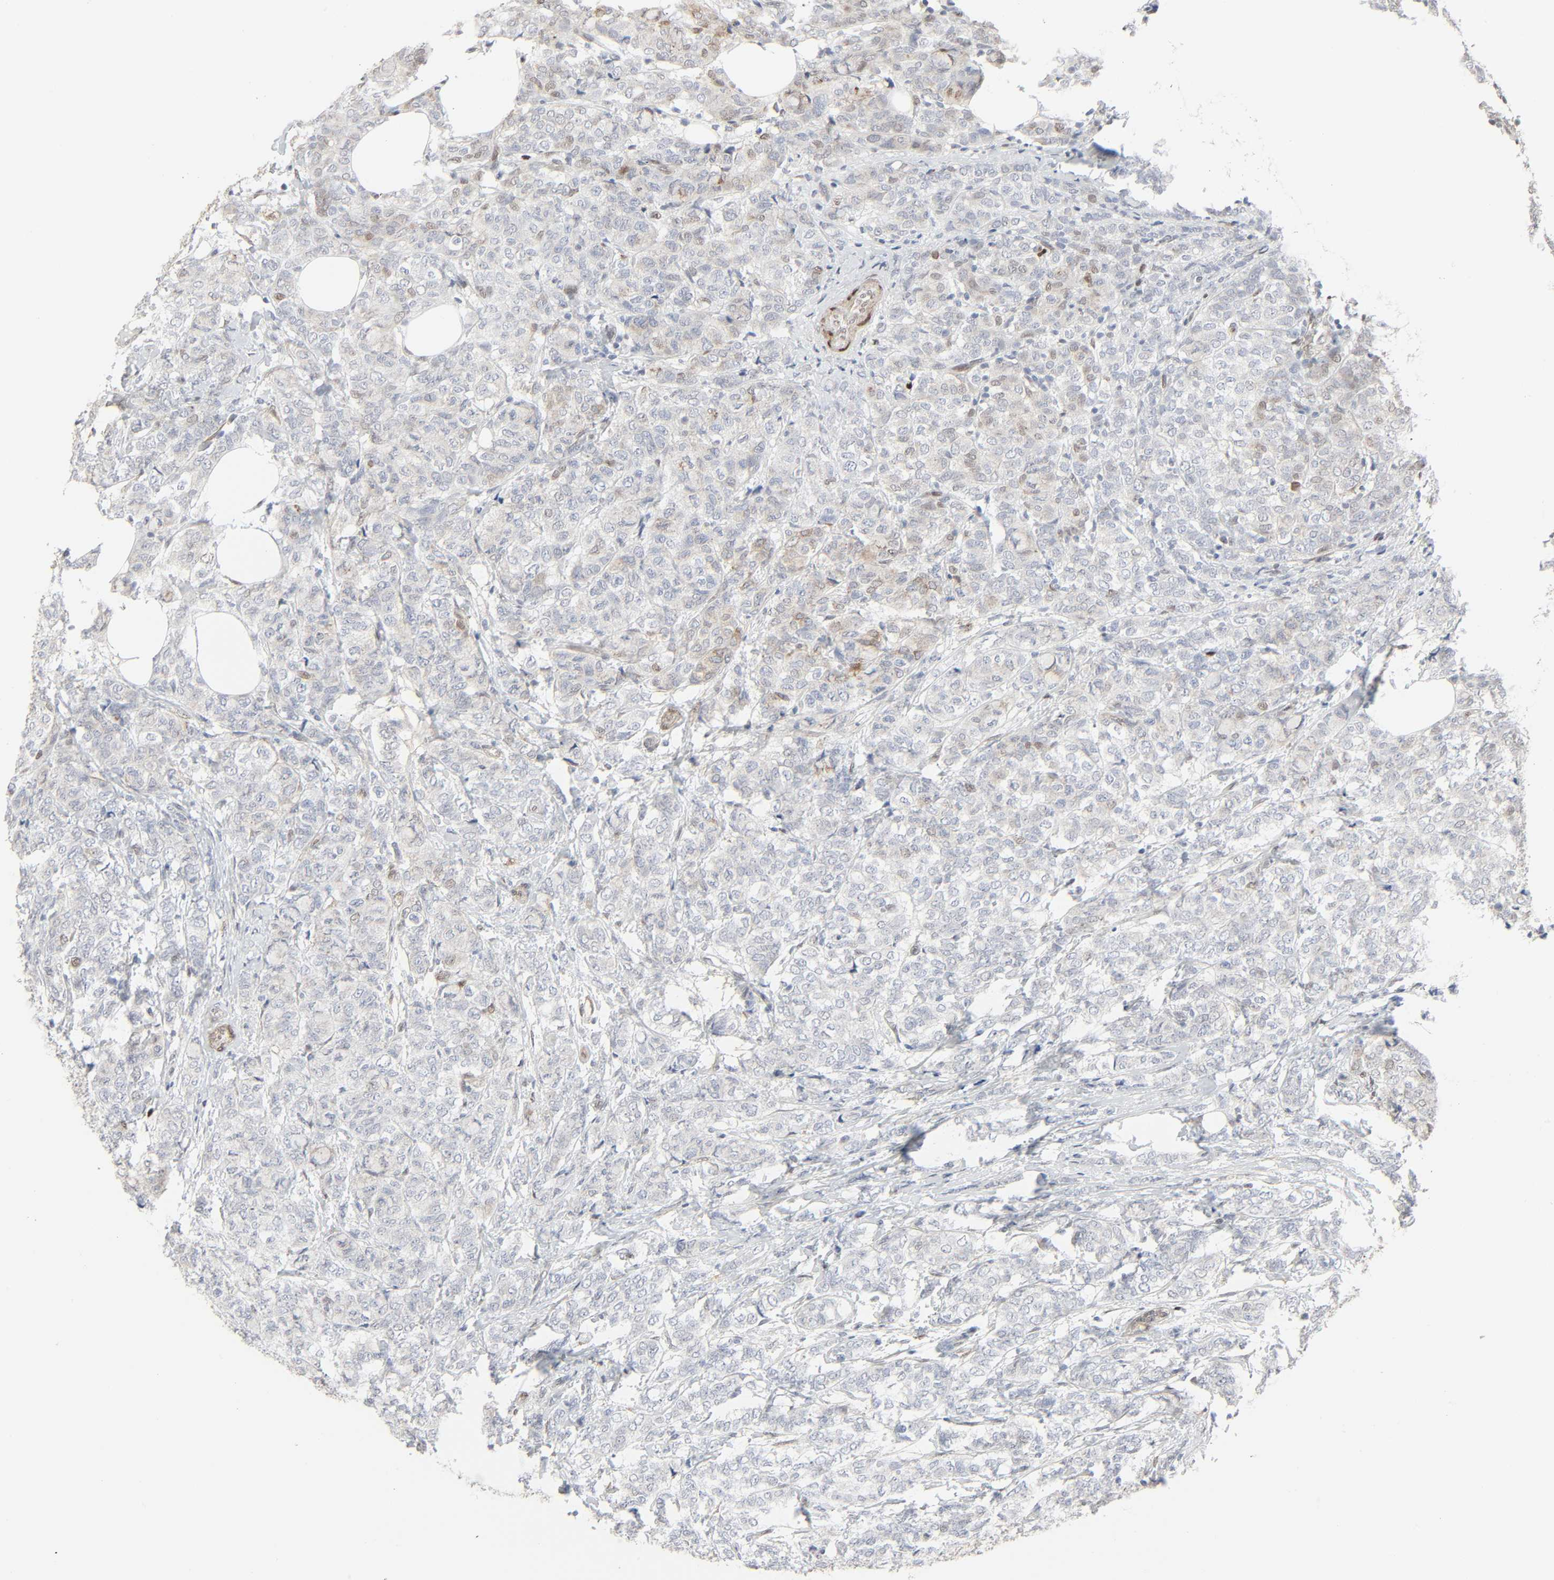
{"staining": {"intensity": "moderate", "quantity": "<25%", "location": "cytoplasmic/membranous"}, "tissue": "breast cancer", "cell_type": "Tumor cells", "image_type": "cancer", "snomed": [{"axis": "morphology", "description": "Lobular carcinoma"}, {"axis": "topography", "description": "Breast"}], "caption": "Protein staining of lobular carcinoma (breast) tissue exhibits moderate cytoplasmic/membranous positivity in approximately <25% of tumor cells.", "gene": "ZBTB16", "patient": {"sex": "female", "age": 60}}